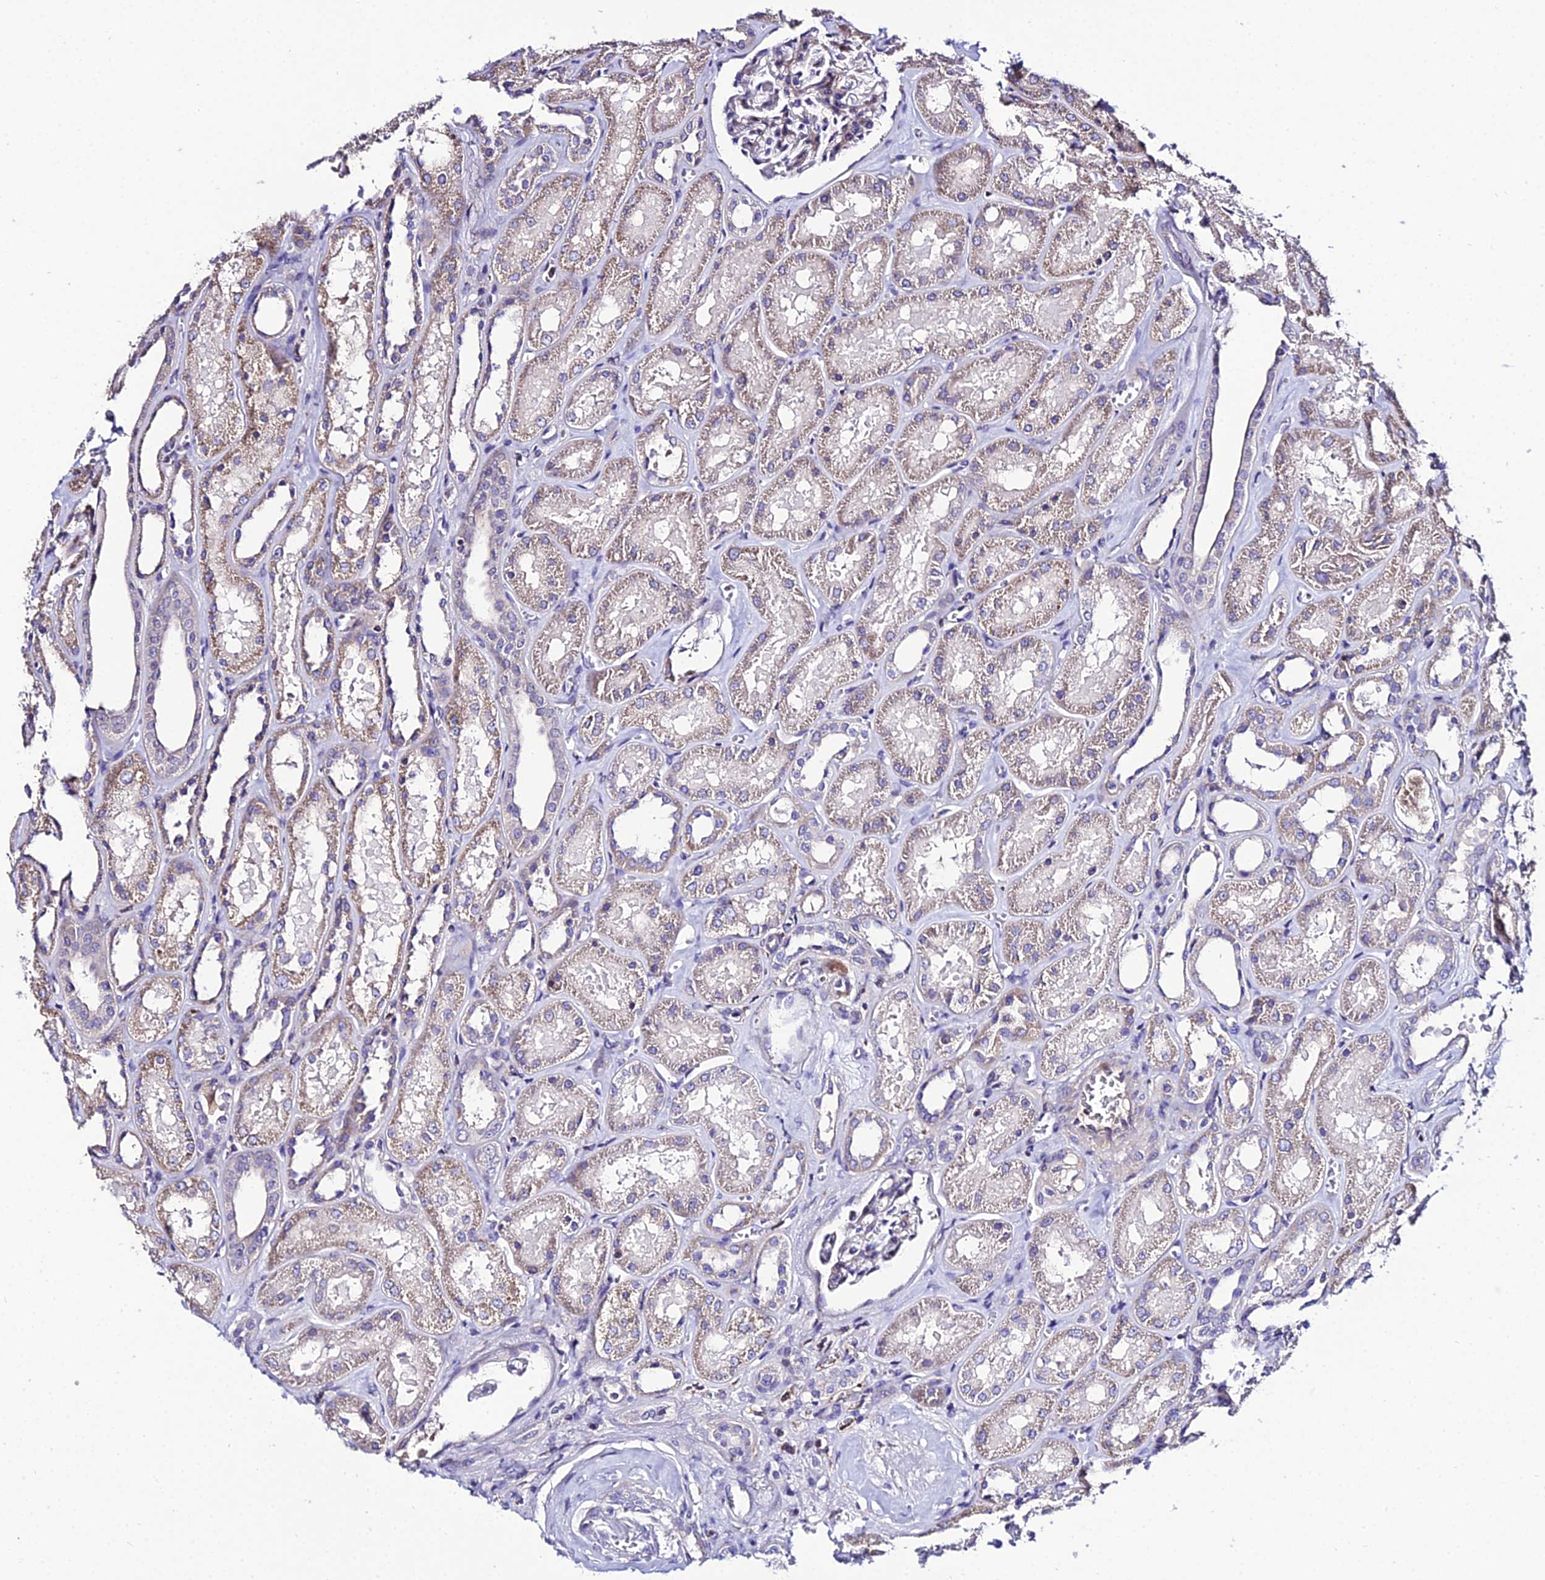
{"staining": {"intensity": "weak", "quantity": "<25%", "location": "cytoplasmic/membranous"}, "tissue": "kidney", "cell_type": "Cells in glomeruli", "image_type": "normal", "snomed": [{"axis": "morphology", "description": "Normal tissue, NOS"}, {"axis": "morphology", "description": "Adenocarcinoma, NOS"}, {"axis": "topography", "description": "Kidney"}], "caption": "Immunohistochemistry image of unremarkable kidney: human kidney stained with DAB (3,3'-diaminobenzidine) displays no significant protein staining in cells in glomeruli.", "gene": "SHQ1", "patient": {"sex": "female", "age": 68}}